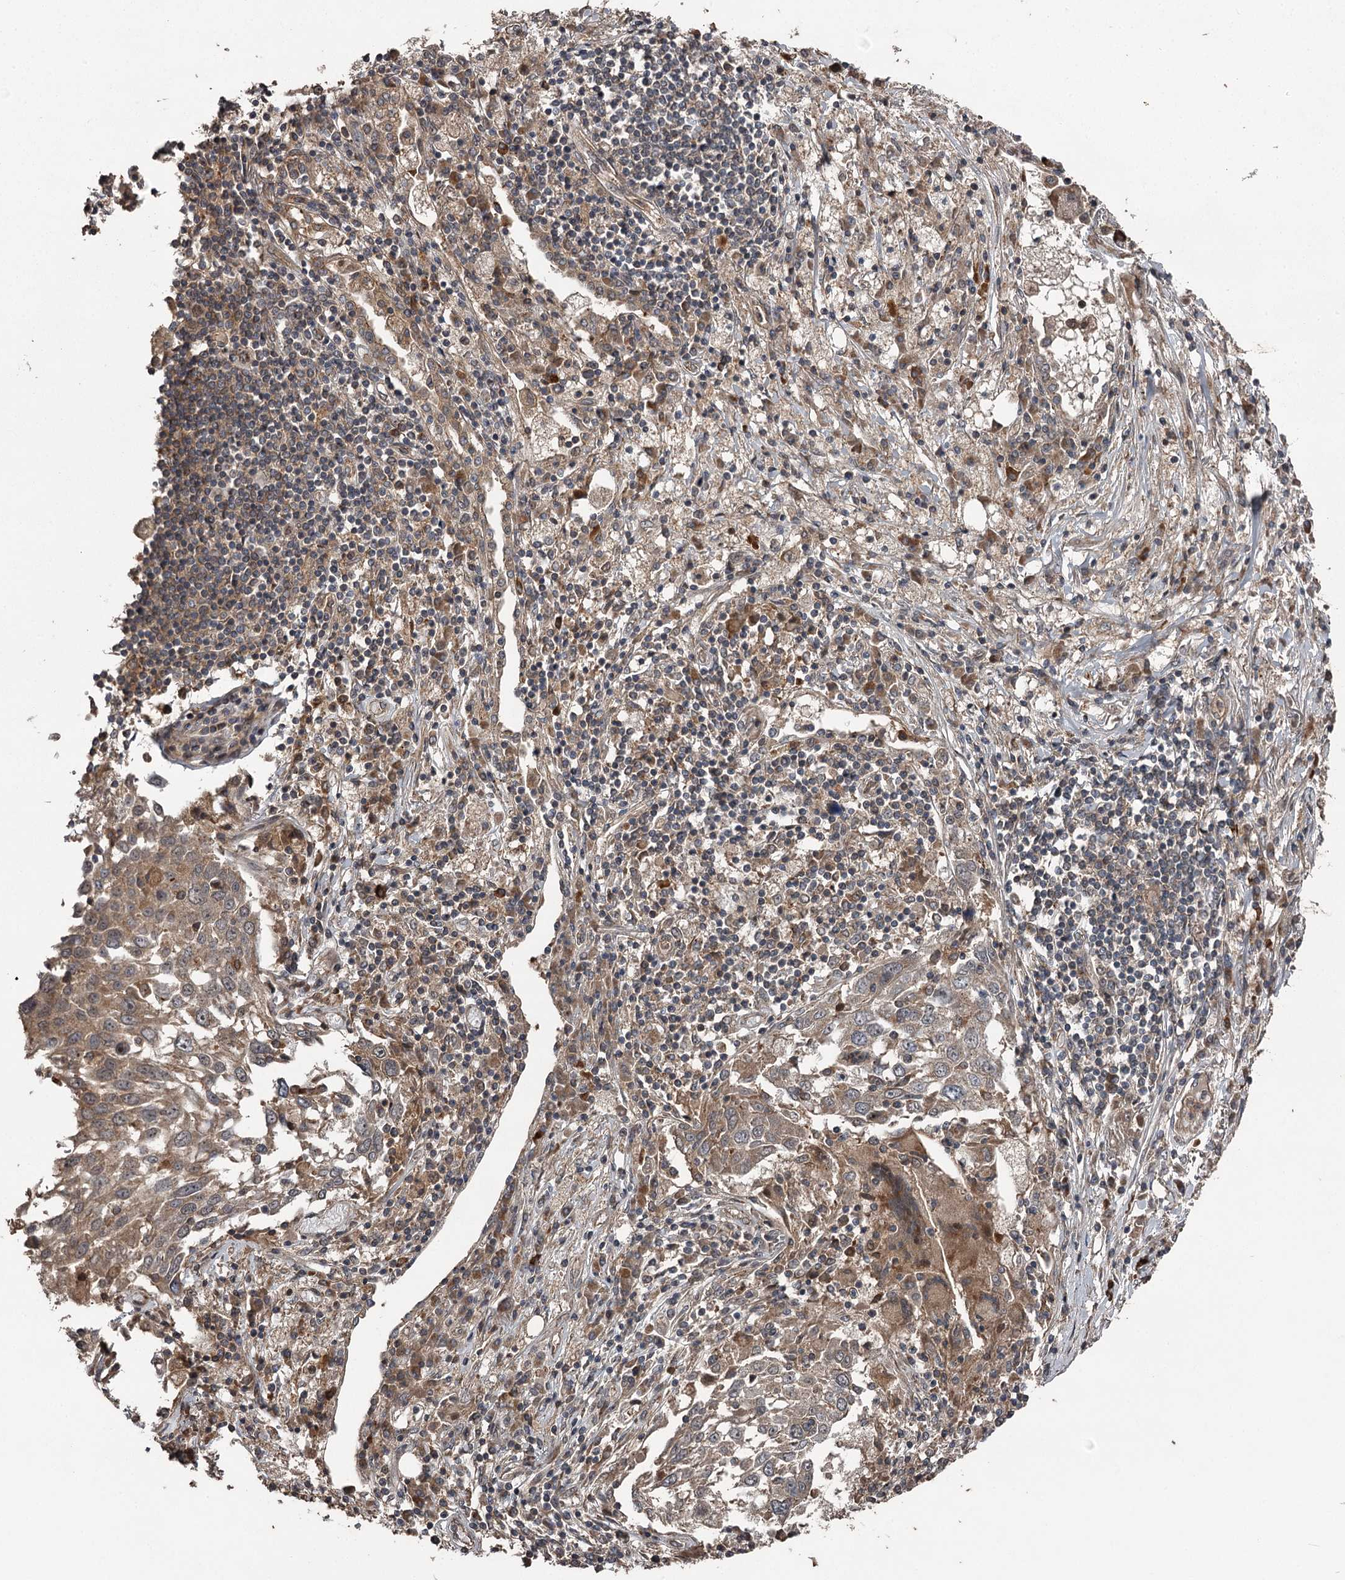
{"staining": {"intensity": "weak", "quantity": "25%-75%", "location": "cytoplasmic/membranous"}, "tissue": "lung cancer", "cell_type": "Tumor cells", "image_type": "cancer", "snomed": [{"axis": "morphology", "description": "Squamous cell carcinoma, NOS"}, {"axis": "topography", "description": "Lung"}], "caption": "Immunohistochemical staining of lung cancer (squamous cell carcinoma) displays low levels of weak cytoplasmic/membranous protein expression in about 25%-75% of tumor cells.", "gene": "RAB21", "patient": {"sex": "male", "age": 65}}